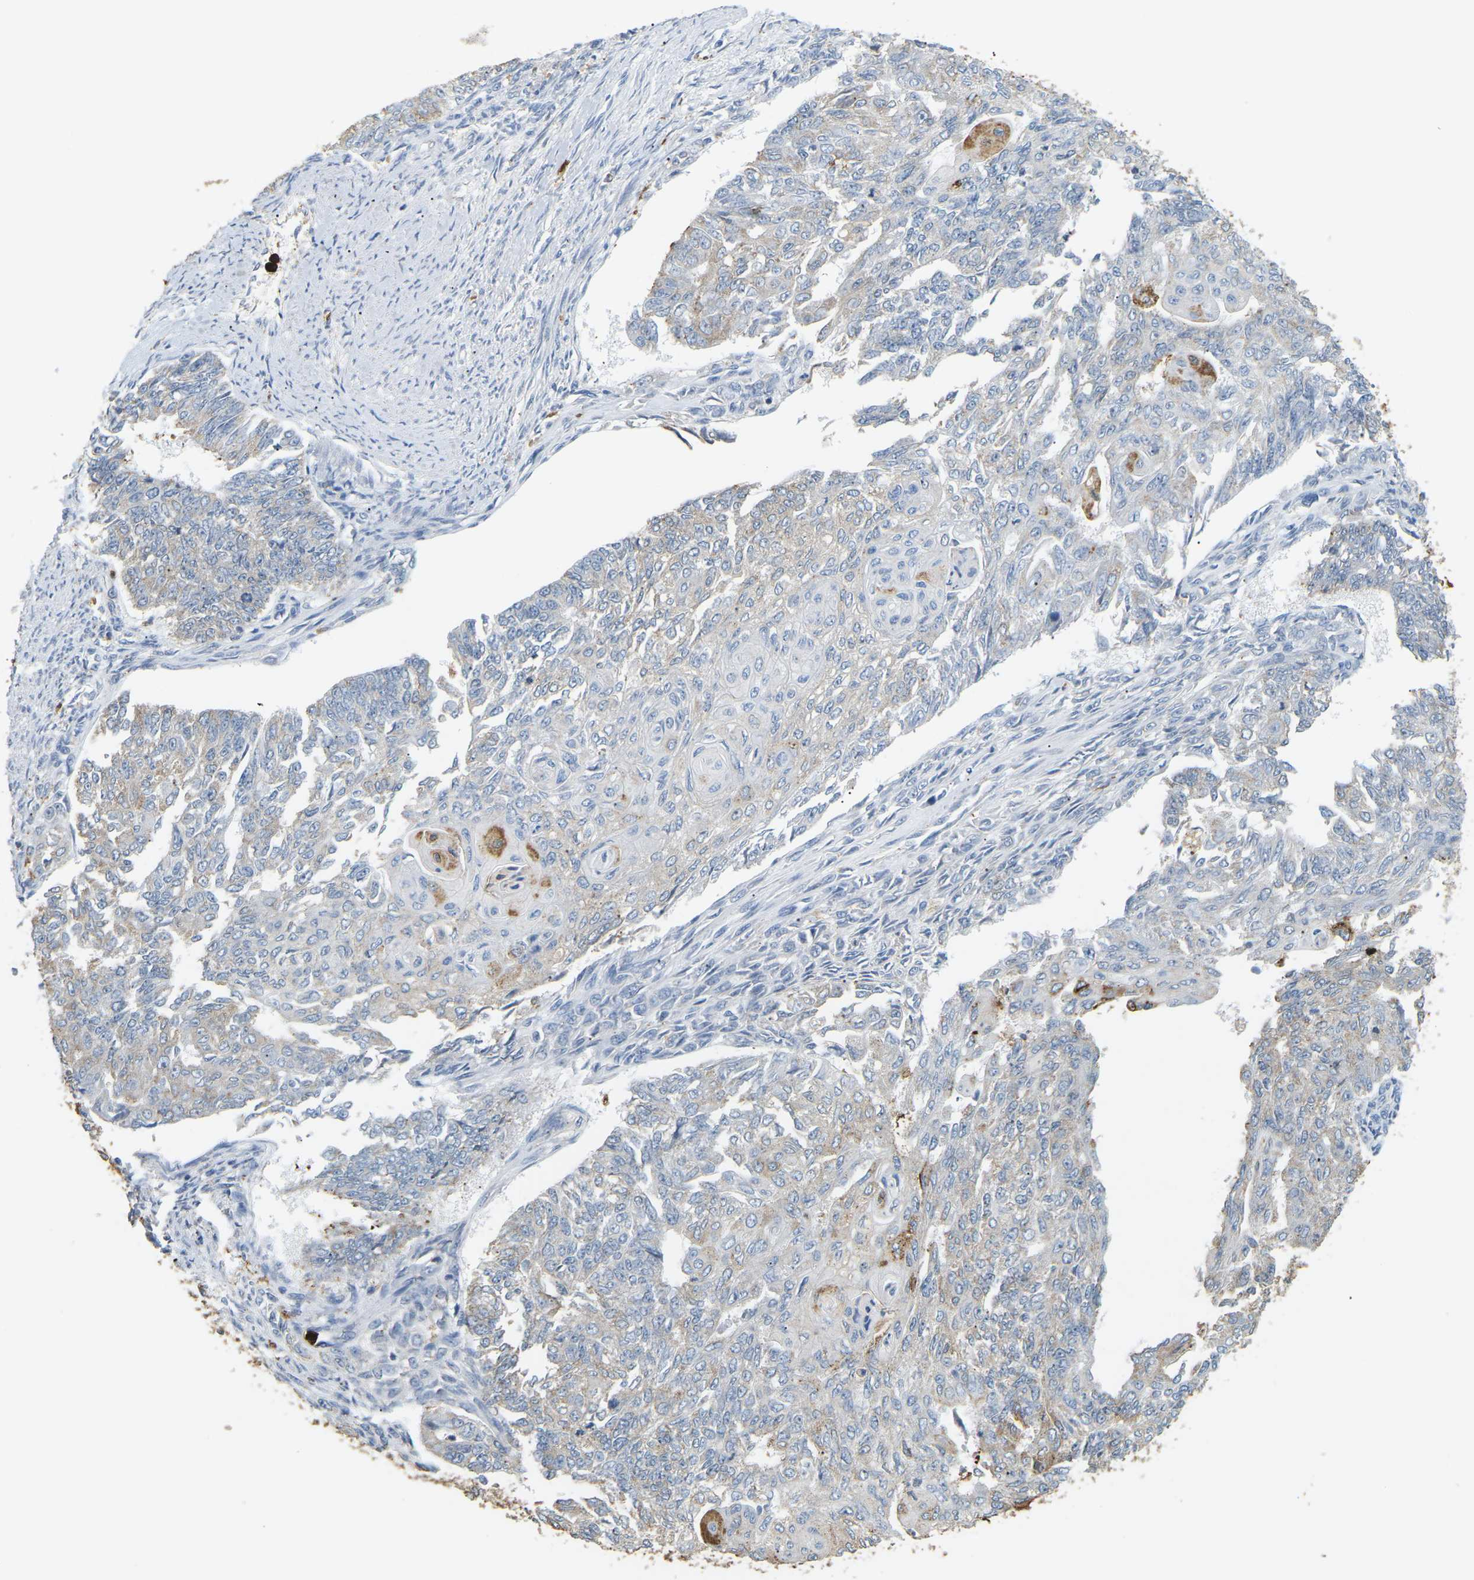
{"staining": {"intensity": "weak", "quantity": "<25%", "location": "cytoplasmic/membranous"}, "tissue": "endometrial cancer", "cell_type": "Tumor cells", "image_type": "cancer", "snomed": [{"axis": "morphology", "description": "Adenocarcinoma, NOS"}, {"axis": "topography", "description": "Endometrium"}], "caption": "Tumor cells are negative for protein expression in human endometrial adenocarcinoma. (Stains: DAB (3,3'-diaminobenzidine) IHC with hematoxylin counter stain, Microscopy: brightfield microscopy at high magnification).", "gene": "ADM", "patient": {"sex": "female", "age": 32}}